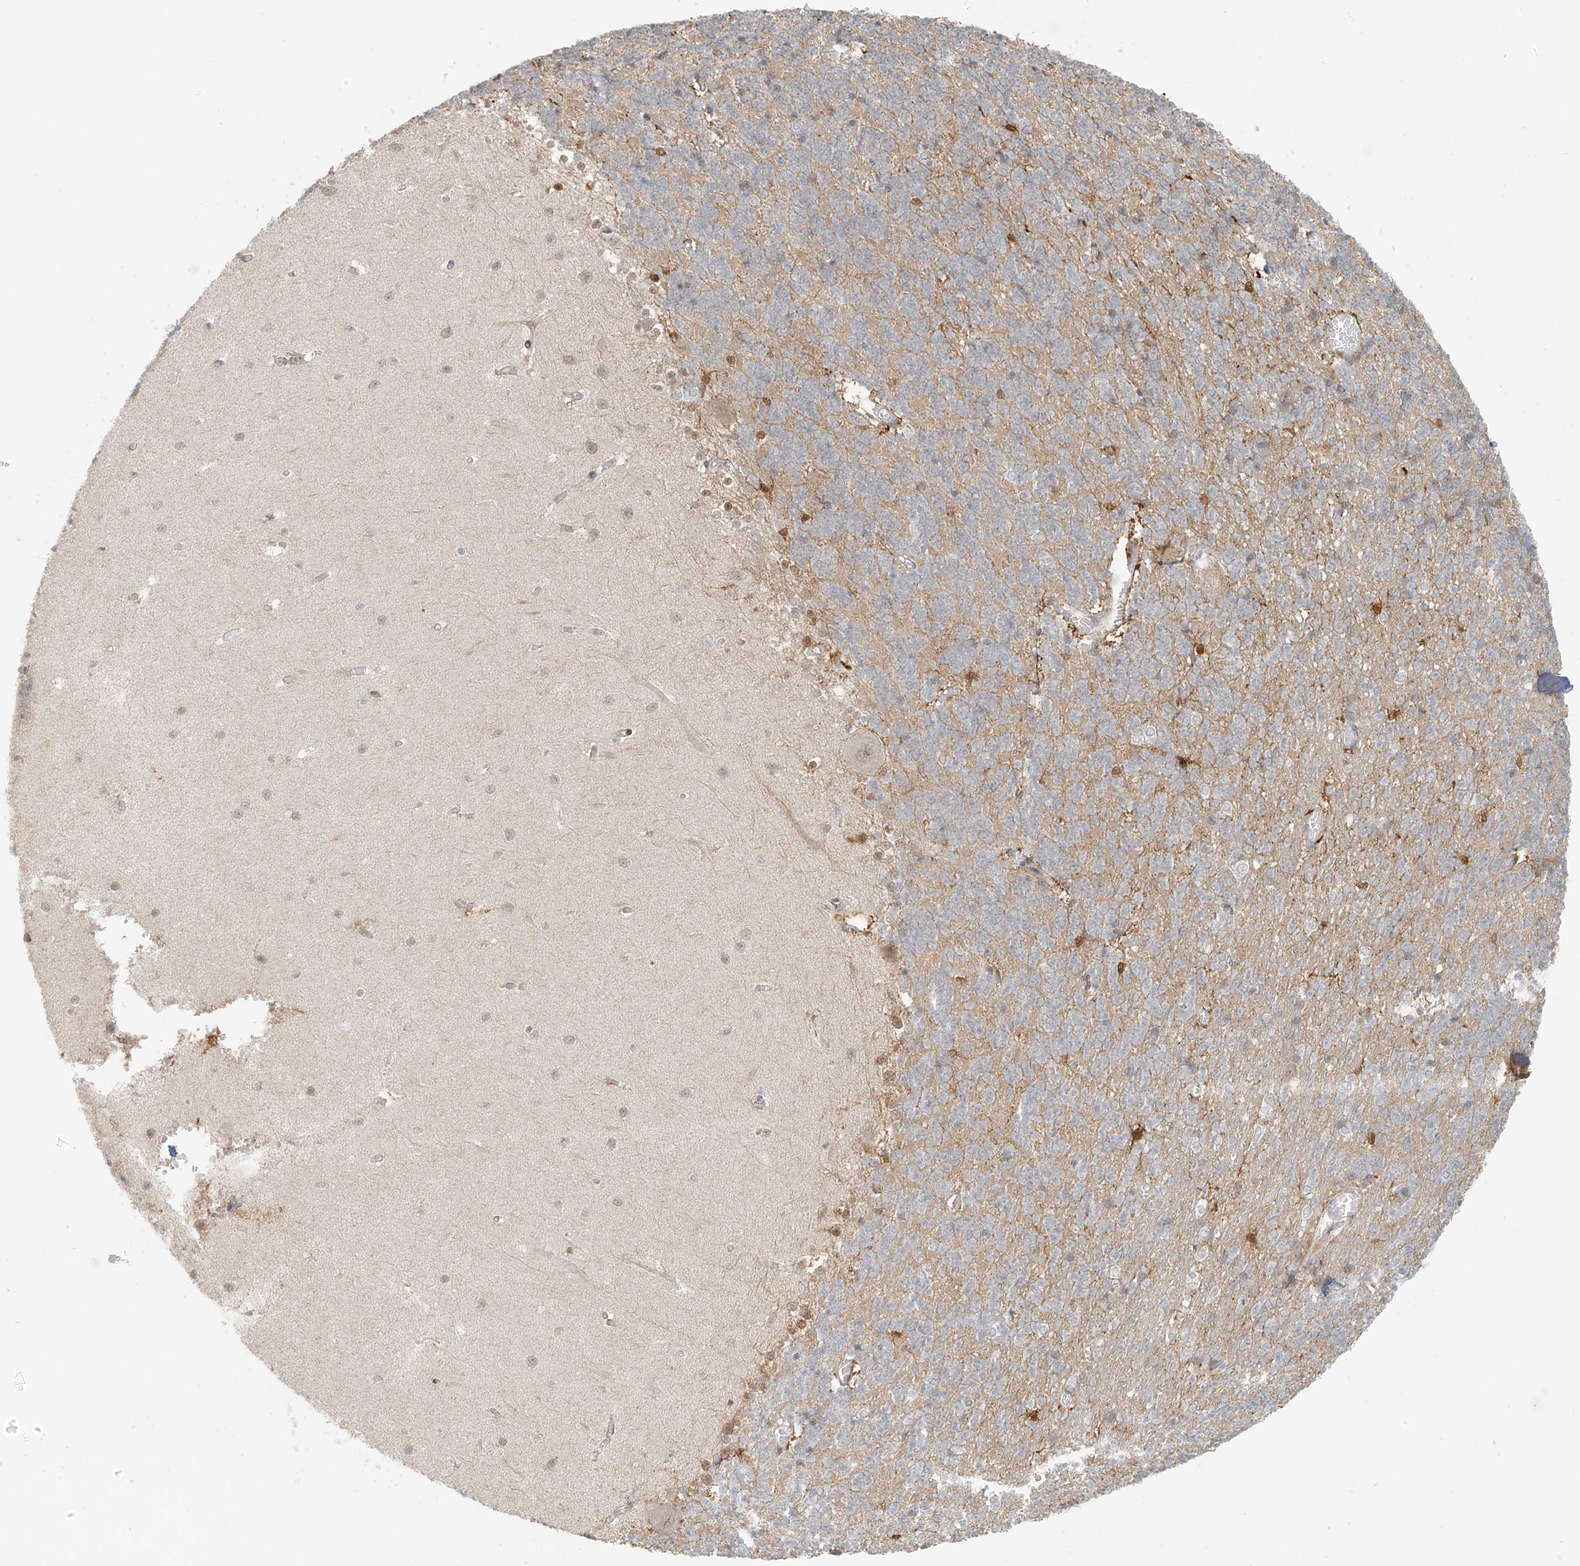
{"staining": {"intensity": "weak", "quantity": "25%-75%", "location": "cytoplasmic/membranous"}, "tissue": "cerebellum", "cell_type": "Cells in granular layer", "image_type": "normal", "snomed": [{"axis": "morphology", "description": "Normal tissue, NOS"}, {"axis": "topography", "description": "Cerebellum"}], "caption": "Immunohistochemistry (IHC) histopathology image of normal cerebellum: cerebellum stained using immunohistochemistry displays low levels of weak protein expression localized specifically in the cytoplasmic/membranous of cells in granular layer, appearing as a cytoplasmic/membranous brown color.", "gene": "MIPEP", "patient": {"sex": "male", "age": 37}}